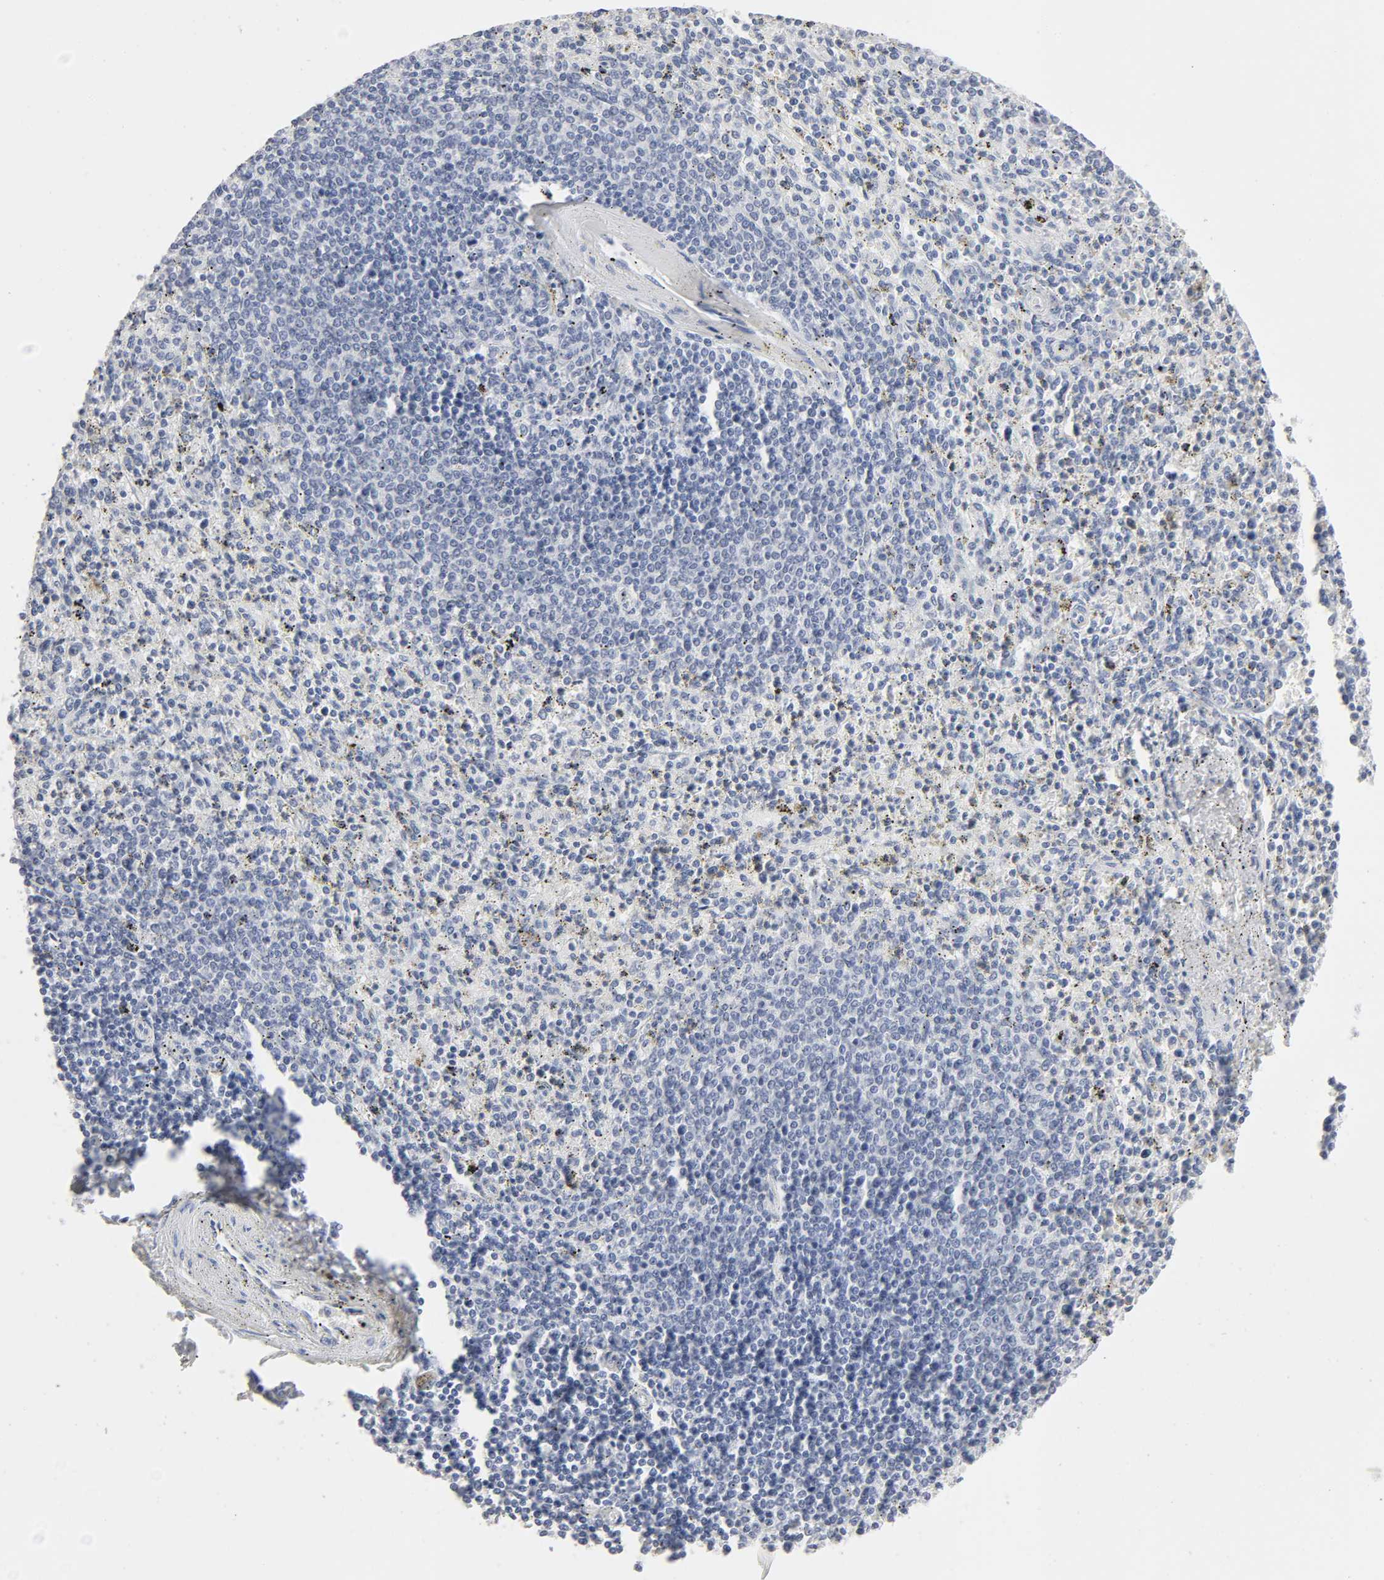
{"staining": {"intensity": "negative", "quantity": "none", "location": "none"}, "tissue": "spleen", "cell_type": "Cells in red pulp", "image_type": "normal", "snomed": [{"axis": "morphology", "description": "Normal tissue, NOS"}, {"axis": "topography", "description": "Spleen"}], "caption": "Histopathology image shows no protein expression in cells in red pulp of unremarkable spleen.", "gene": "SLCO1B3", "patient": {"sex": "male", "age": 72}}